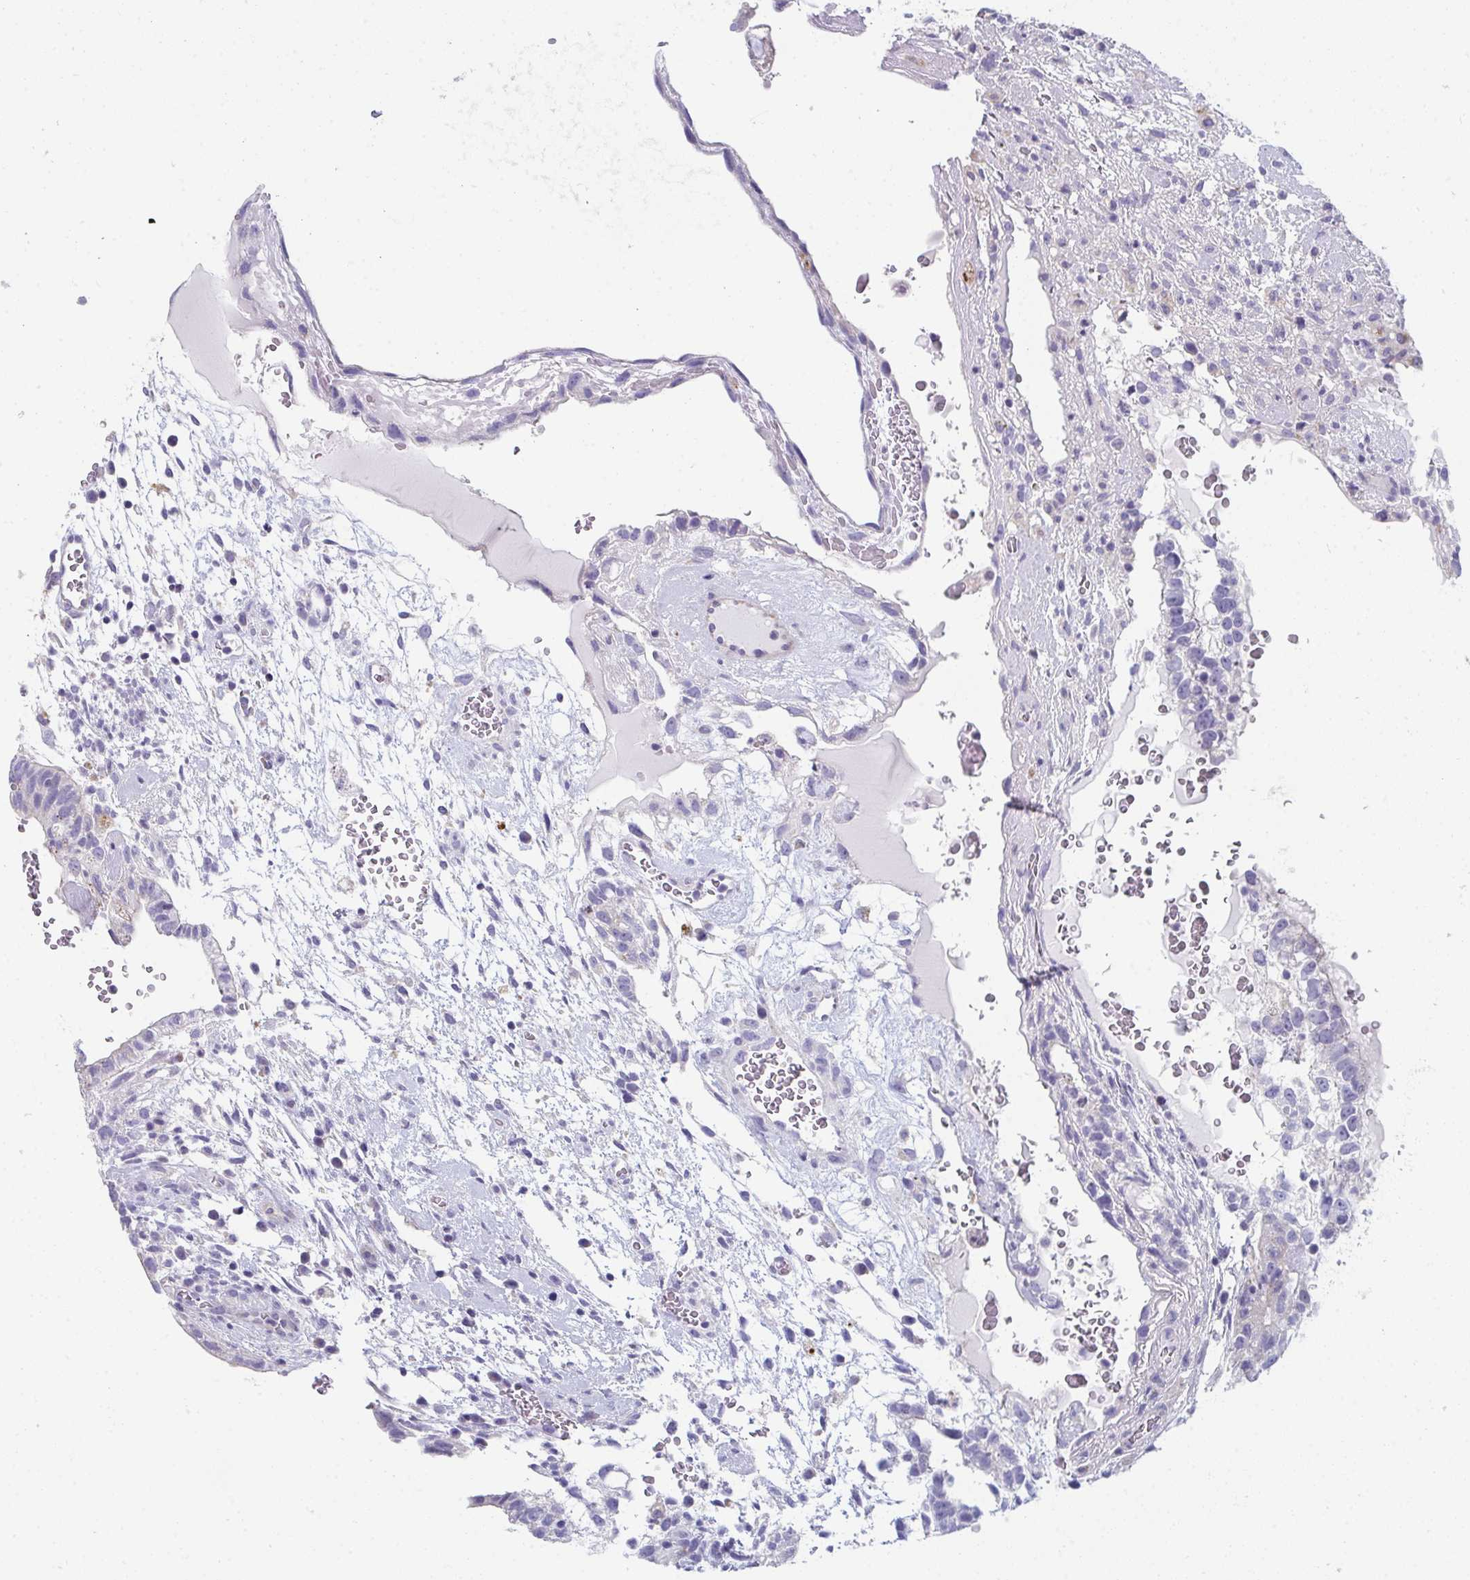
{"staining": {"intensity": "negative", "quantity": "none", "location": "none"}, "tissue": "testis cancer", "cell_type": "Tumor cells", "image_type": "cancer", "snomed": [{"axis": "morphology", "description": "Carcinoma, Embryonal, NOS"}, {"axis": "topography", "description": "Testis"}], "caption": "The image displays no significant positivity in tumor cells of testis embryonal carcinoma.", "gene": "EIF1AD", "patient": {"sex": "male", "age": 32}}